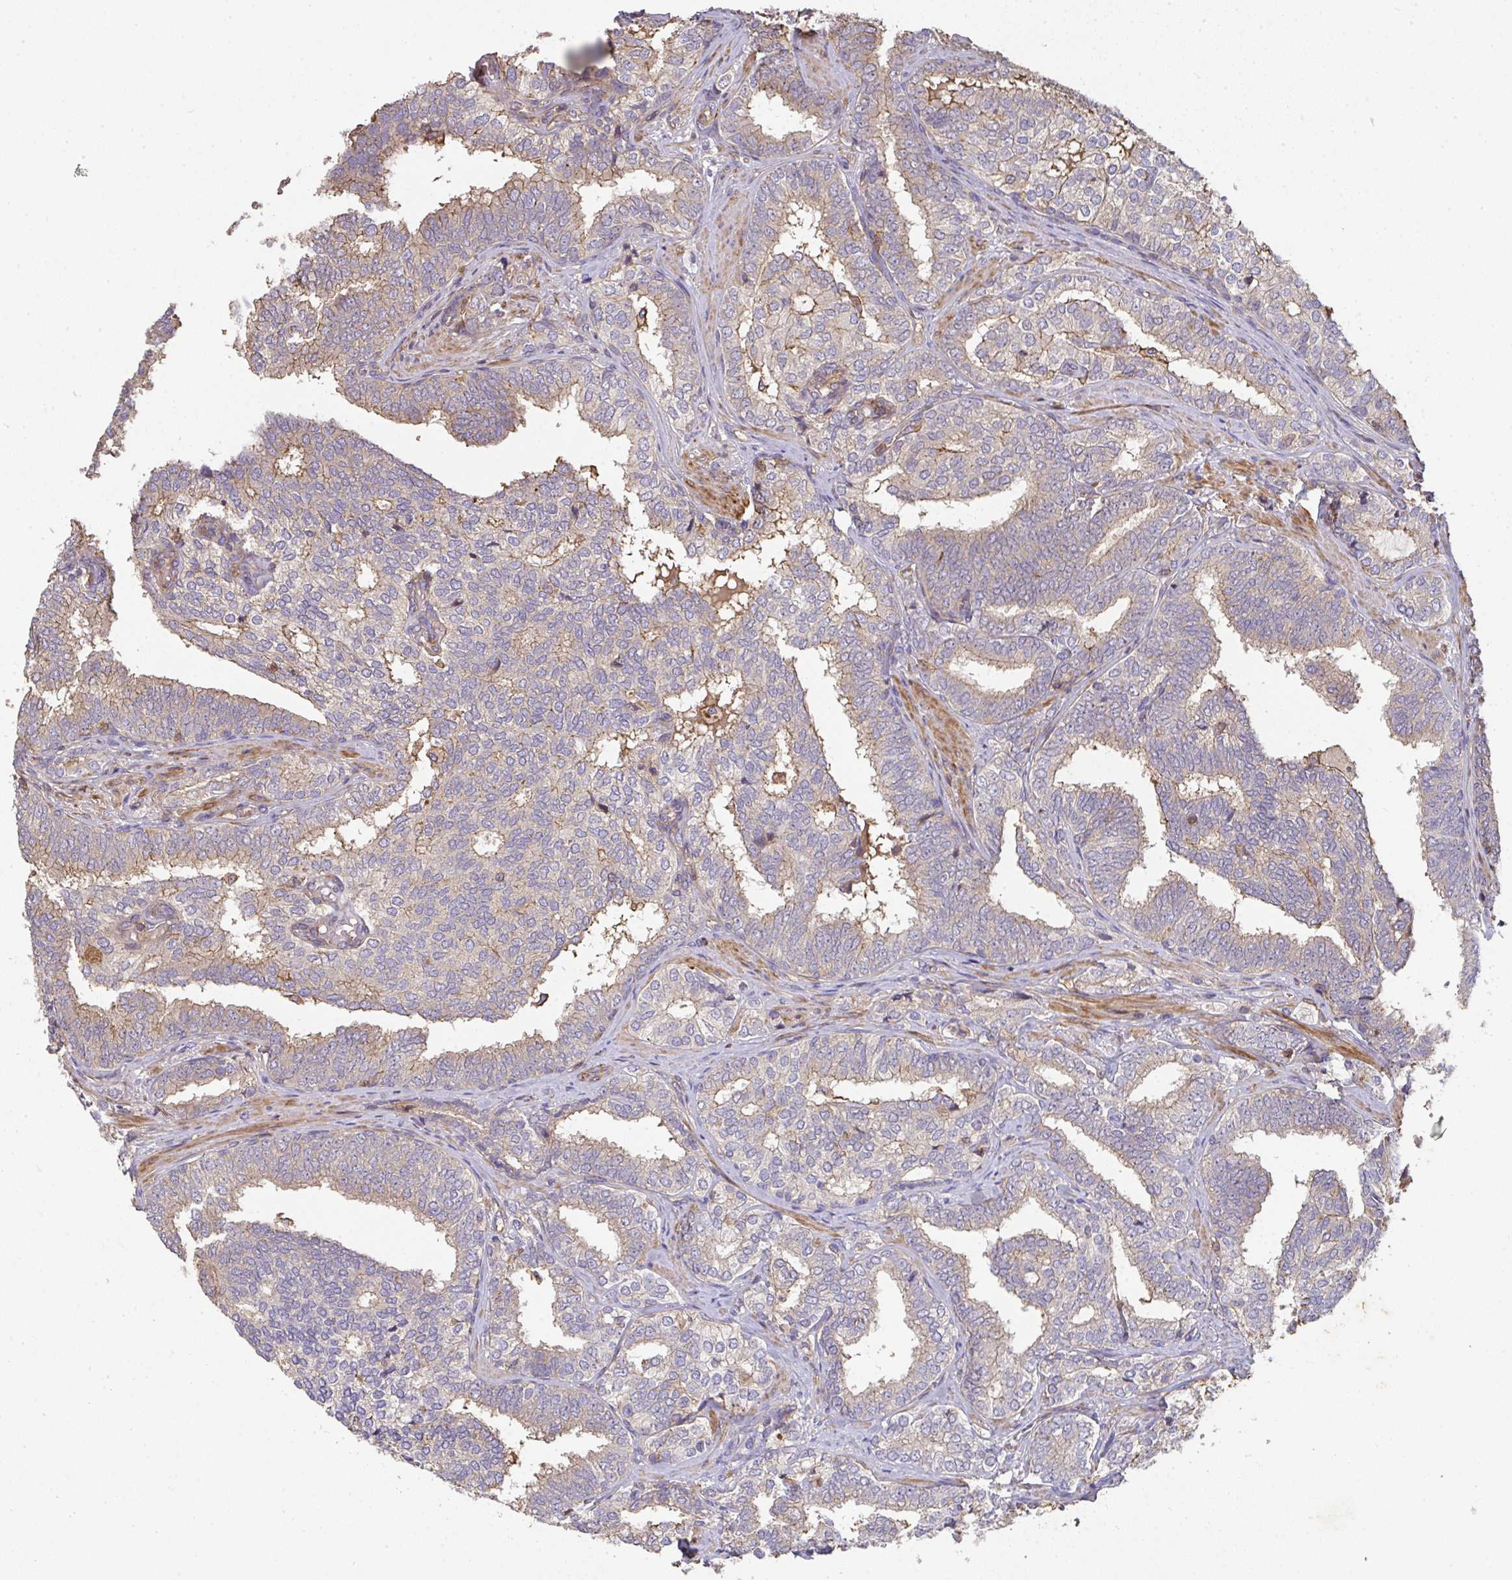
{"staining": {"intensity": "weak", "quantity": "25%-75%", "location": "cytoplasmic/membranous"}, "tissue": "prostate cancer", "cell_type": "Tumor cells", "image_type": "cancer", "snomed": [{"axis": "morphology", "description": "Adenocarcinoma, High grade"}, {"axis": "topography", "description": "Prostate"}], "caption": "There is low levels of weak cytoplasmic/membranous expression in tumor cells of prostate high-grade adenocarcinoma, as demonstrated by immunohistochemical staining (brown color).", "gene": "TNMD", "patient": {"sex": "male", "age": 72}}